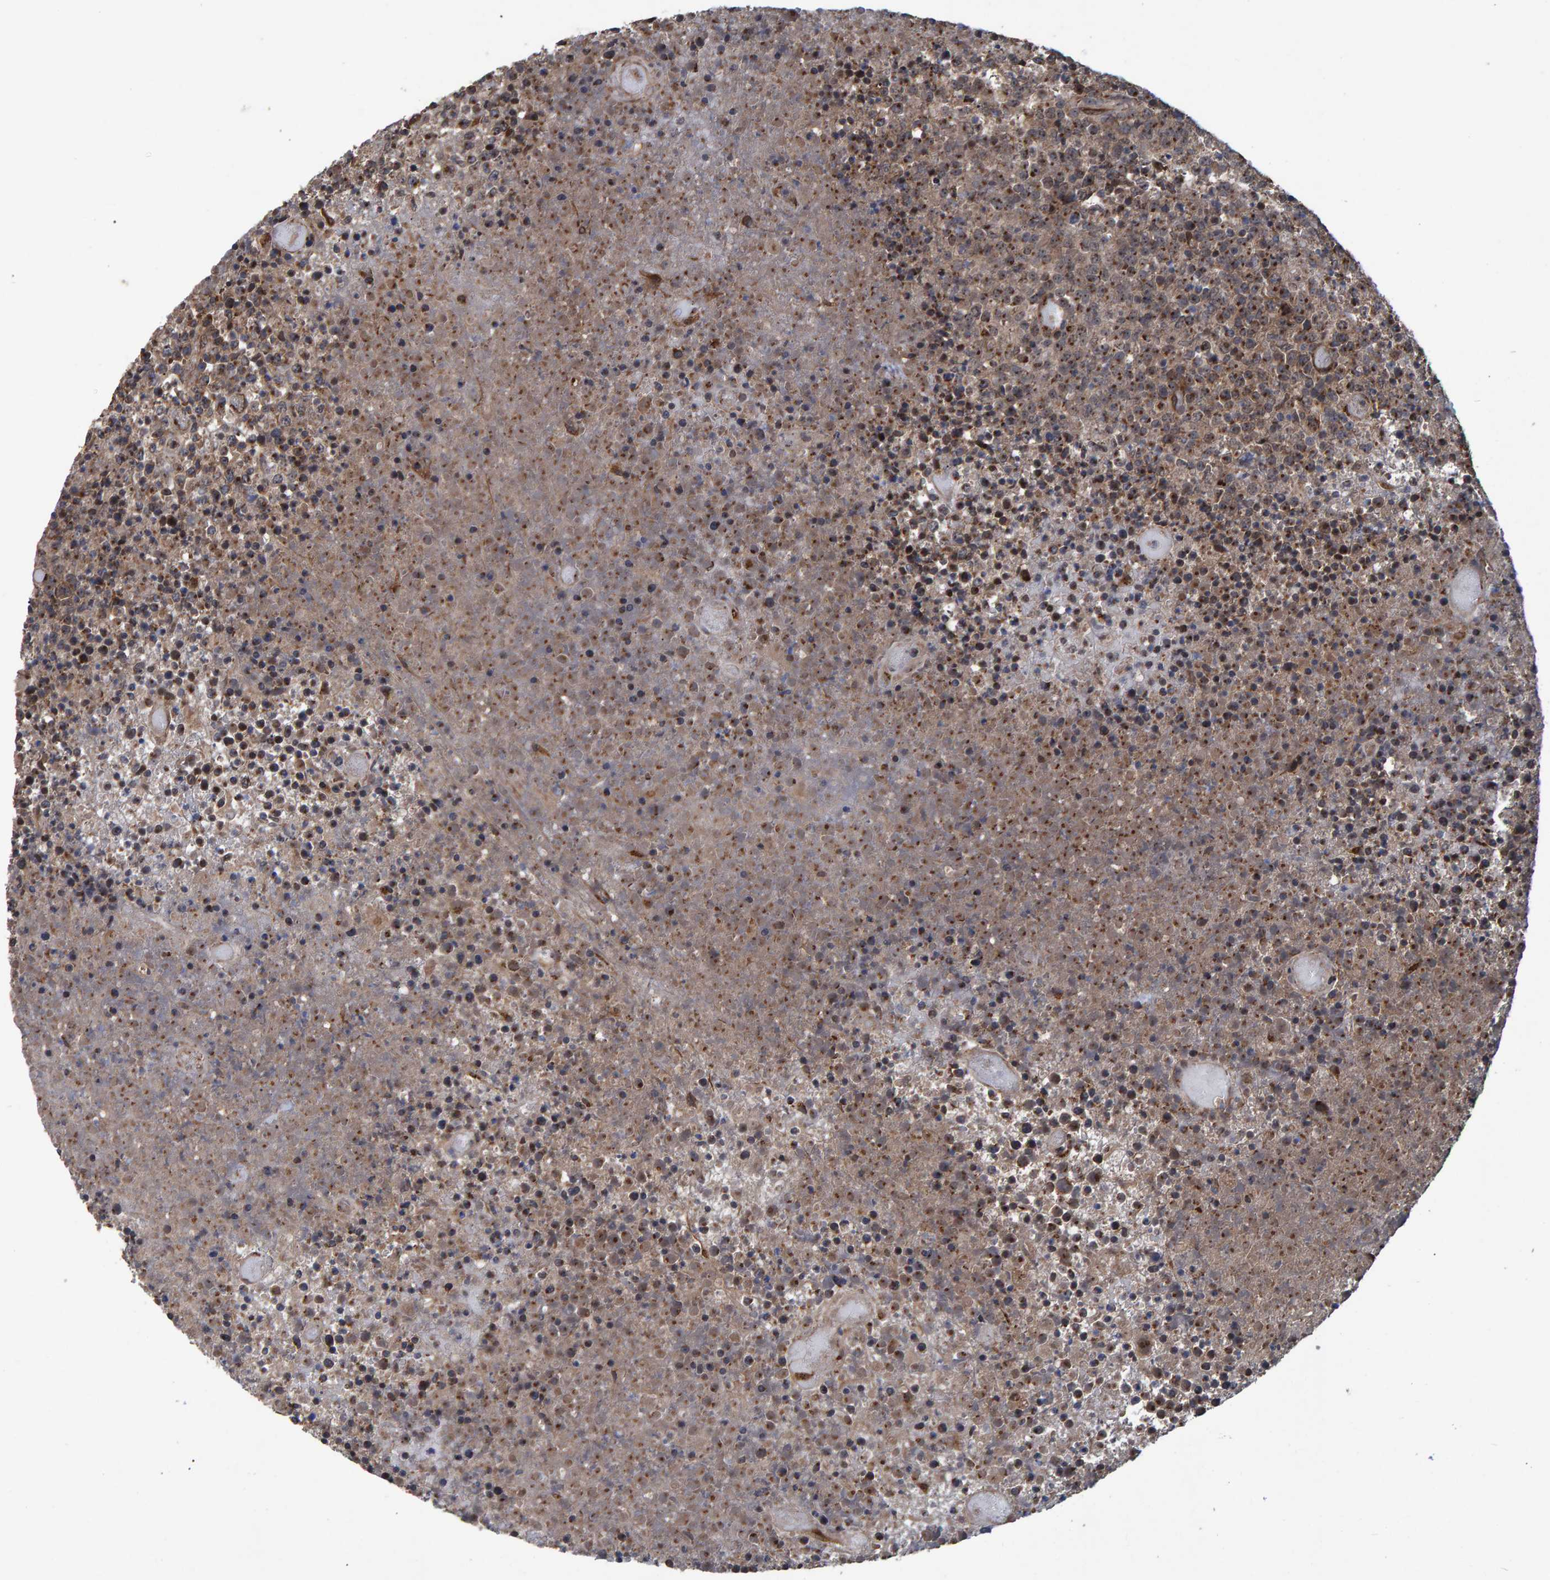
{"staining": {"intensity": "moderate", "quantity": ">75%", "location": "cytoplasmic/membranous"}, "tissue": "lymphoma", "cell_type": "Tumor cells", "image_type": "cancer", "snomed": [{"axis": "morphology", "description": "Malignant lymphoma, non-Hodgkin's type, High grade"}, {"axis": "topography", "description": "Lymph node"}], "caption": "Immunohistochemical staining of human lymphoma demonstrates medium levels of moderate cytoplasmic/membranous staining in about >75% of tumor cells. Using DAB (3,3'-diaminobenzidine) (brown) and hematoxylin (blue) stains, captured at high magnification using brightfield microscopy.", "gene": "TRIM68", "patient": {"sex": "male", "age": 13}}